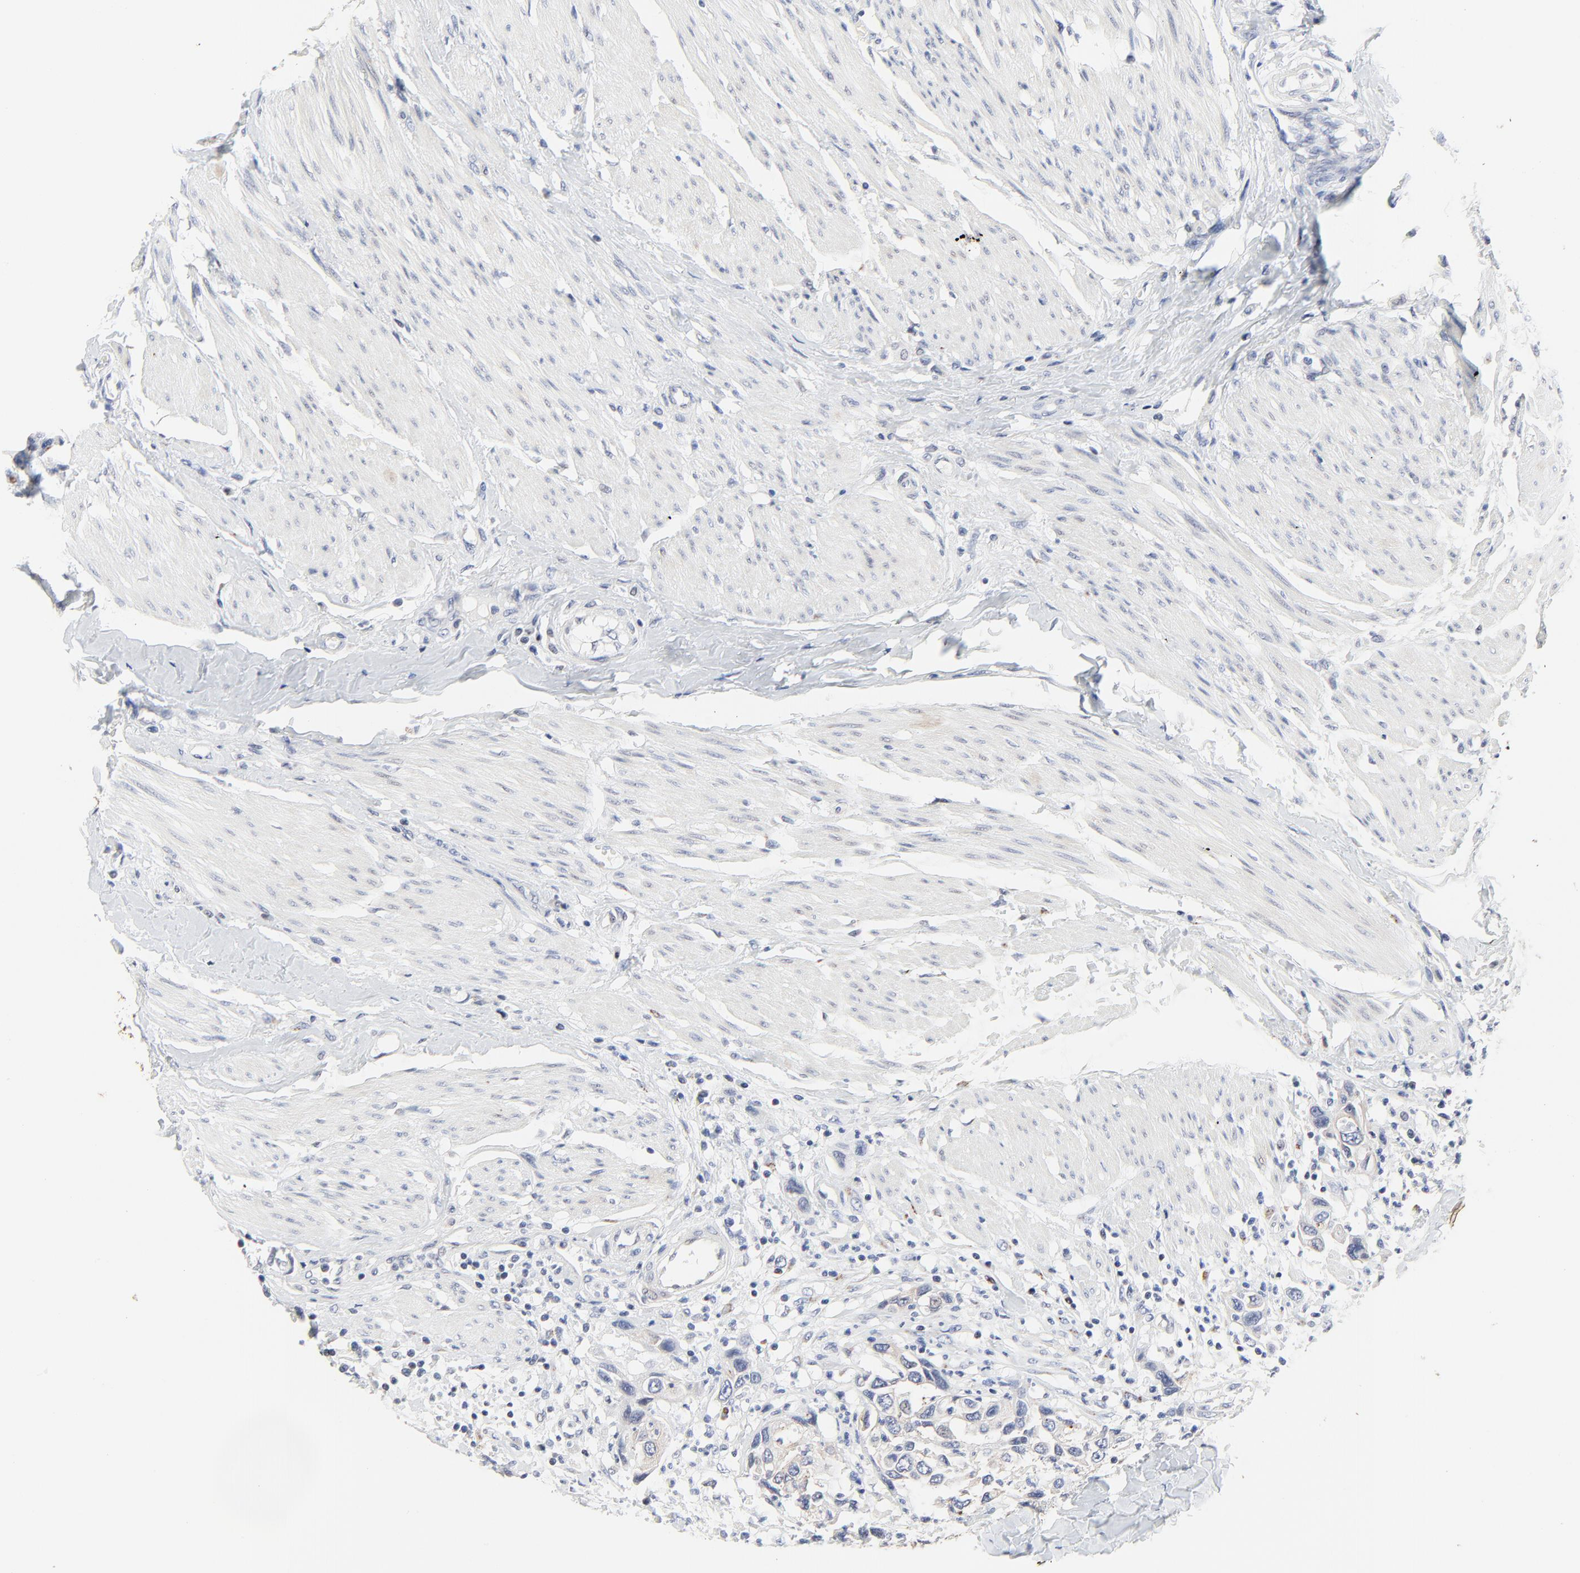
{"staining": {"intensity": "negative", "quantity": "none", "location": "none"}, "tissue": "urothelial cancer", "cell_type": "Tumor cells", "image_type": "cancer", "snomed": [{"axis": "morphology", "description": "Urothelial carcinoma, High grade"}, {"axis": "topography", "description": "Urinary bladder"}], "caption": "The immunohistochemistry histopathology image has no significant staining in tumor cells of urothelial cancer tissue.", "gene": "LNX1", "patient": {"sex": "male", "age": 66}}